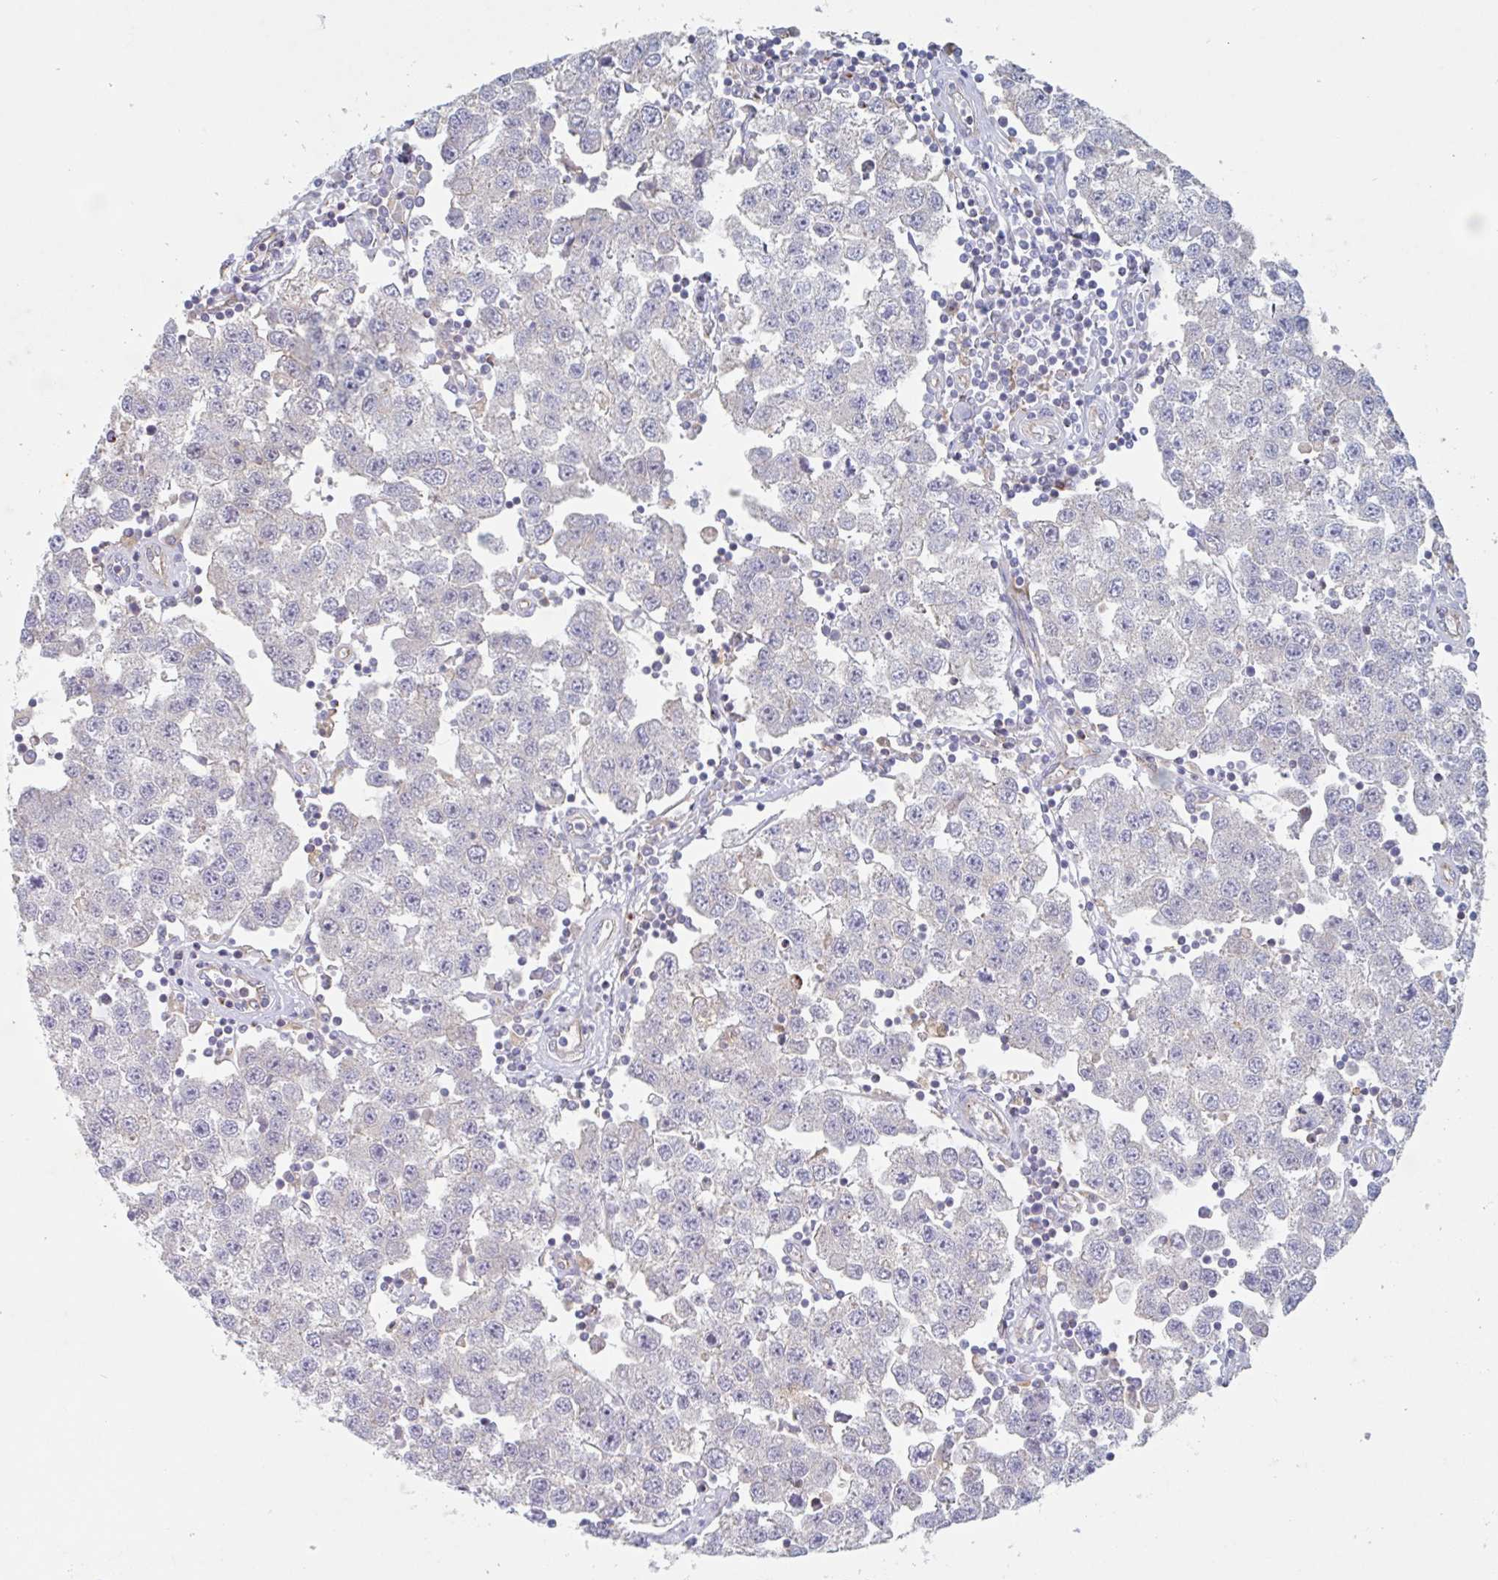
{"staining": {"intensity": "negative", "quantity": "none", "location": "none"}, "tissue": "testis cancer", "cell_type": "Tumor cells", "image_type": "cancer", "snomed": [{"axis": "morphology", "description": "Seminoma, NOS"}, {"axis": "topography", "description": "Testis"}], "caption": "Tumor cells are negative for protein expression in human seminoma (testis).", "gene": "MANBA", "patient": {"sex": "male", "age": 34}}